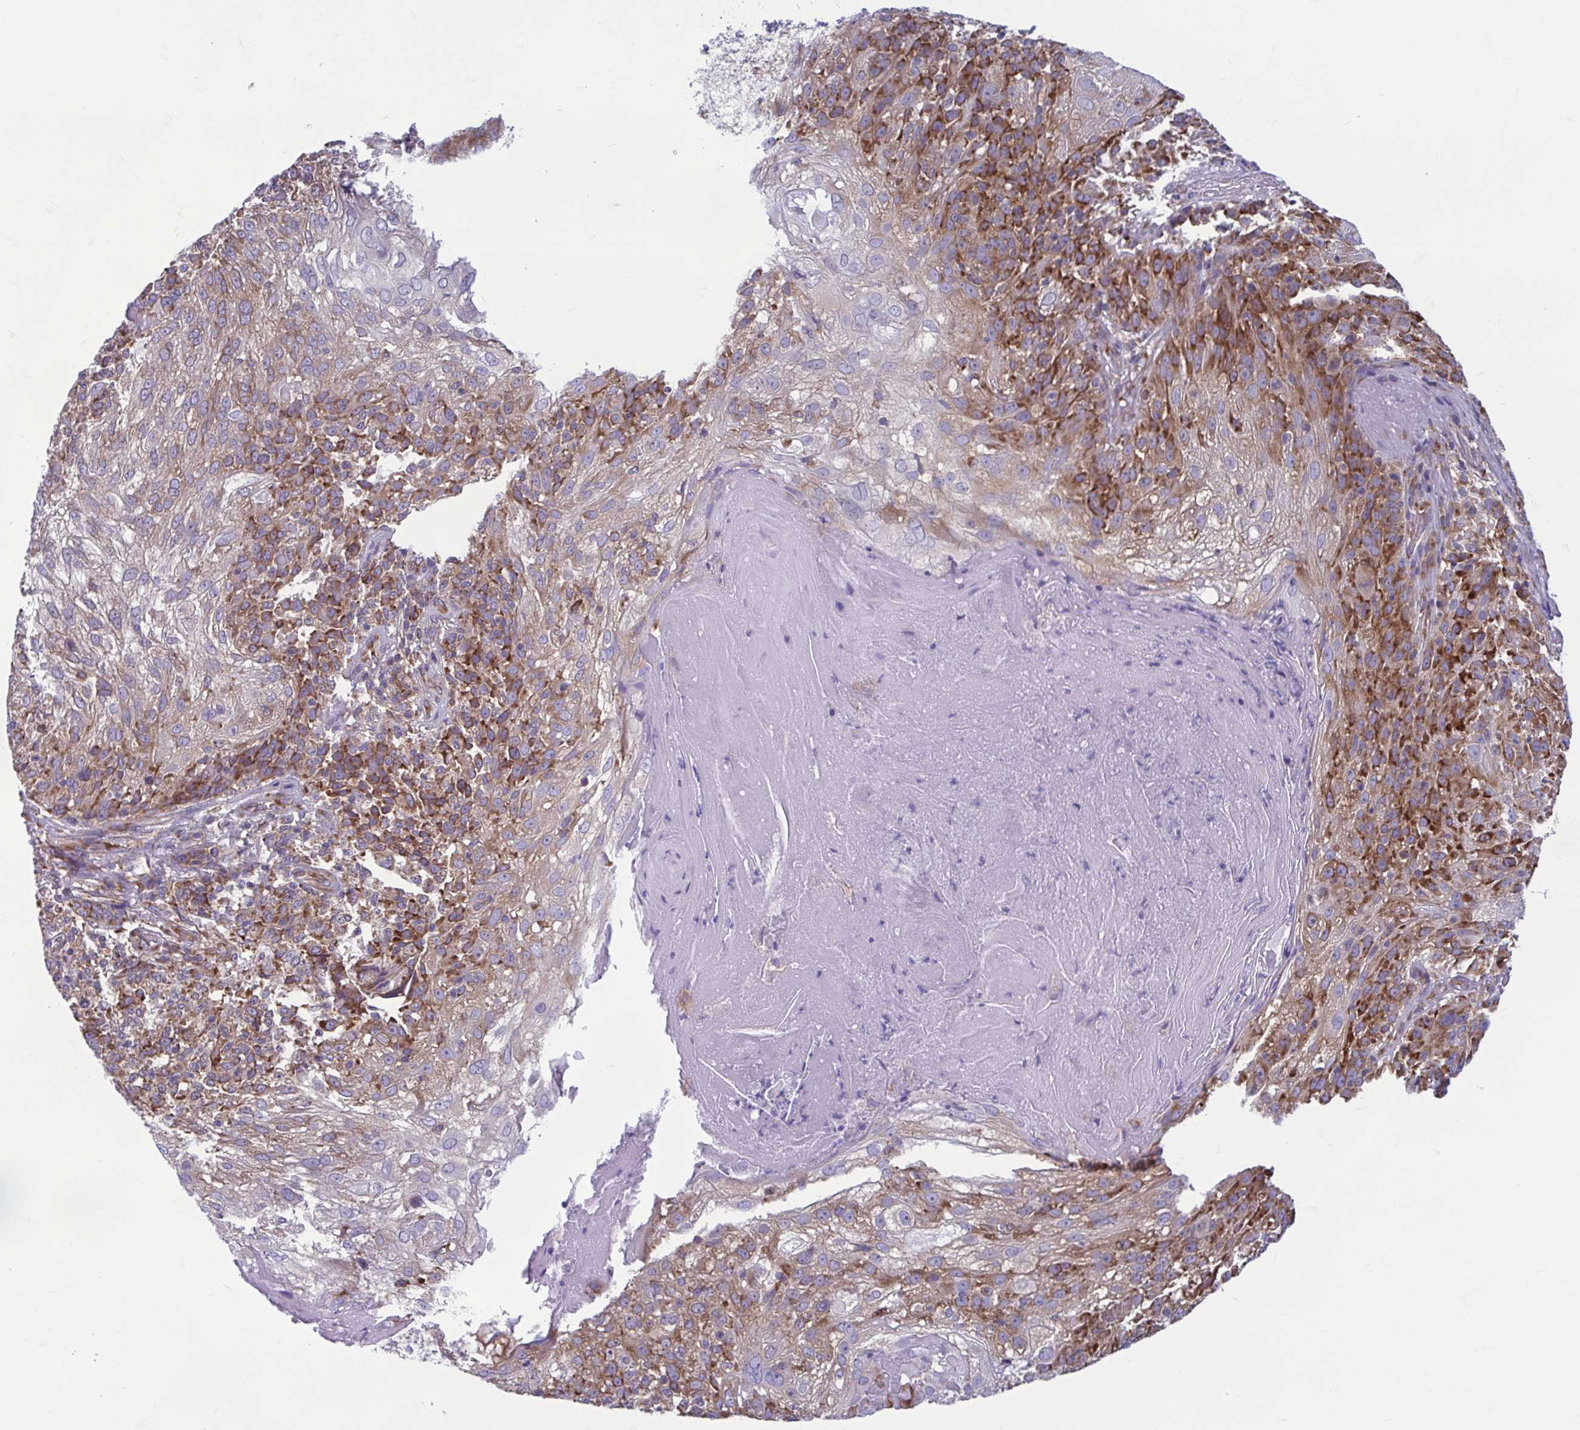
{"staining": {"intensity": "moderate", "quantity": ">75%", "location": "cytoplasmic/membranous"}, "tissue": "skin cancer", "cell_type": "Tumor cells", "image_type": "cancer", "snomed": [{"axis": "morphology", "description": "Normal tissue, NOS"}, {"axis": "morphology", "description": "Squamous cell carcinoma, NOS"}, {"axis": "topography", "description": "Skin"}], "caption": "An IHC image of tumor tissue is shown. Protein staining in brown labels moderate cytoplasmic/membranous positivity in skin cancer (squamous cell carcinoma) within tumor cells. Using DAB (brown) and hematoxylin (blue) stains, captured at high magnification using brightfield microscopy.", "gene": "RPS16", "patient": {"sex": "female", "age": 83}}